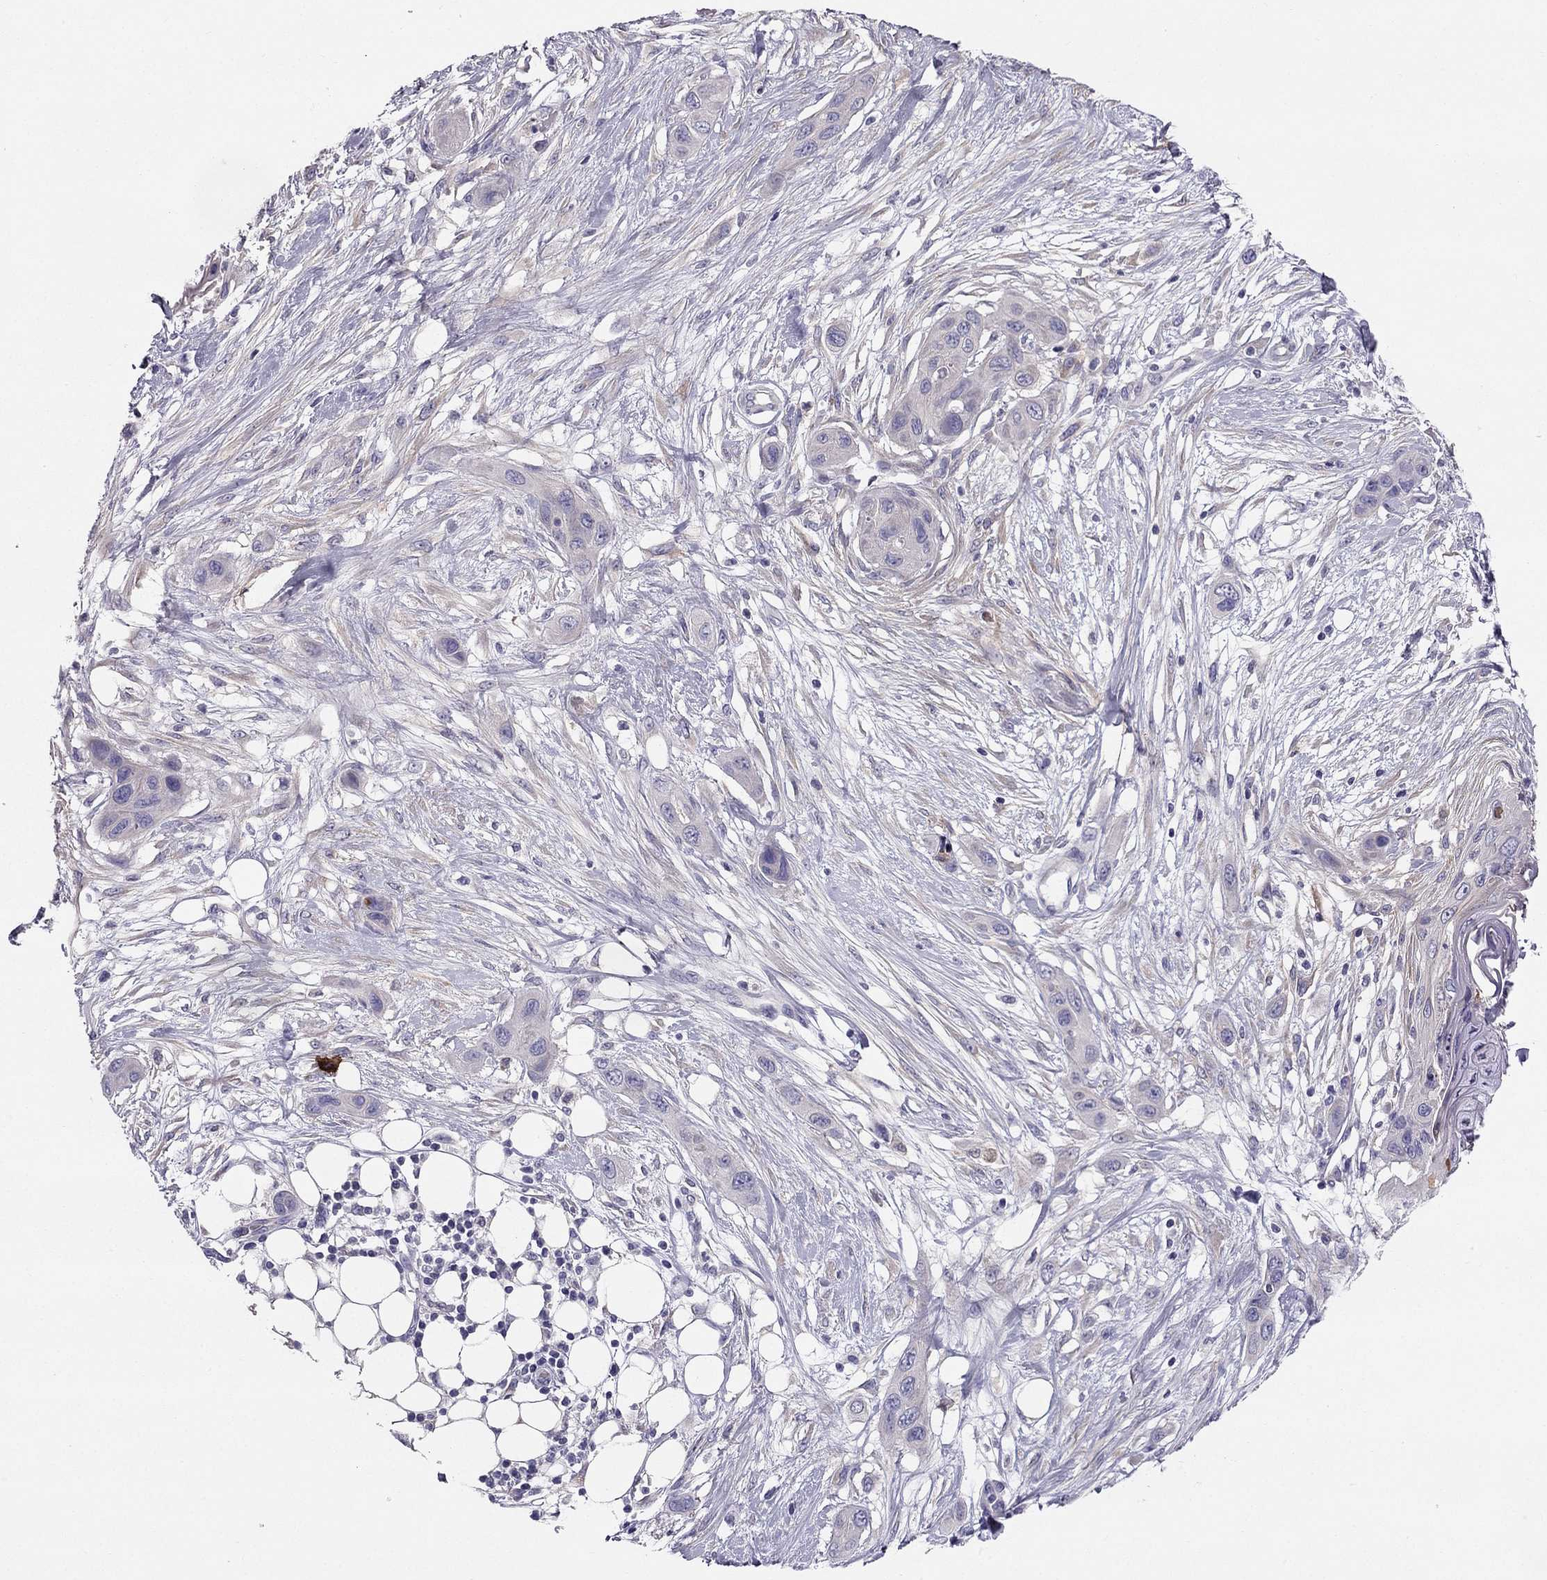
{"staining": {"intensity": "negative", "quantity": "none", "location": "none"}, "tissue": "skin cancer", "cell_type": "Tumor cells", "image_type": "cancer", "snomed": [{"axis": "morphology", "description": "Squamous cell carcinoma, NOS"}, {"axis": "topography", "description": "Skin"}], "caption": "Immunohistochemistry micrograph of neoplastic tissue: human squamous cell carcinoma (skin) stained with DAB (3,3'-diaminobenzidine) displays no significant protein positivity in tumor cells.", "gene": "SYT5", "patient": {"sex": "male", "age": 79}}